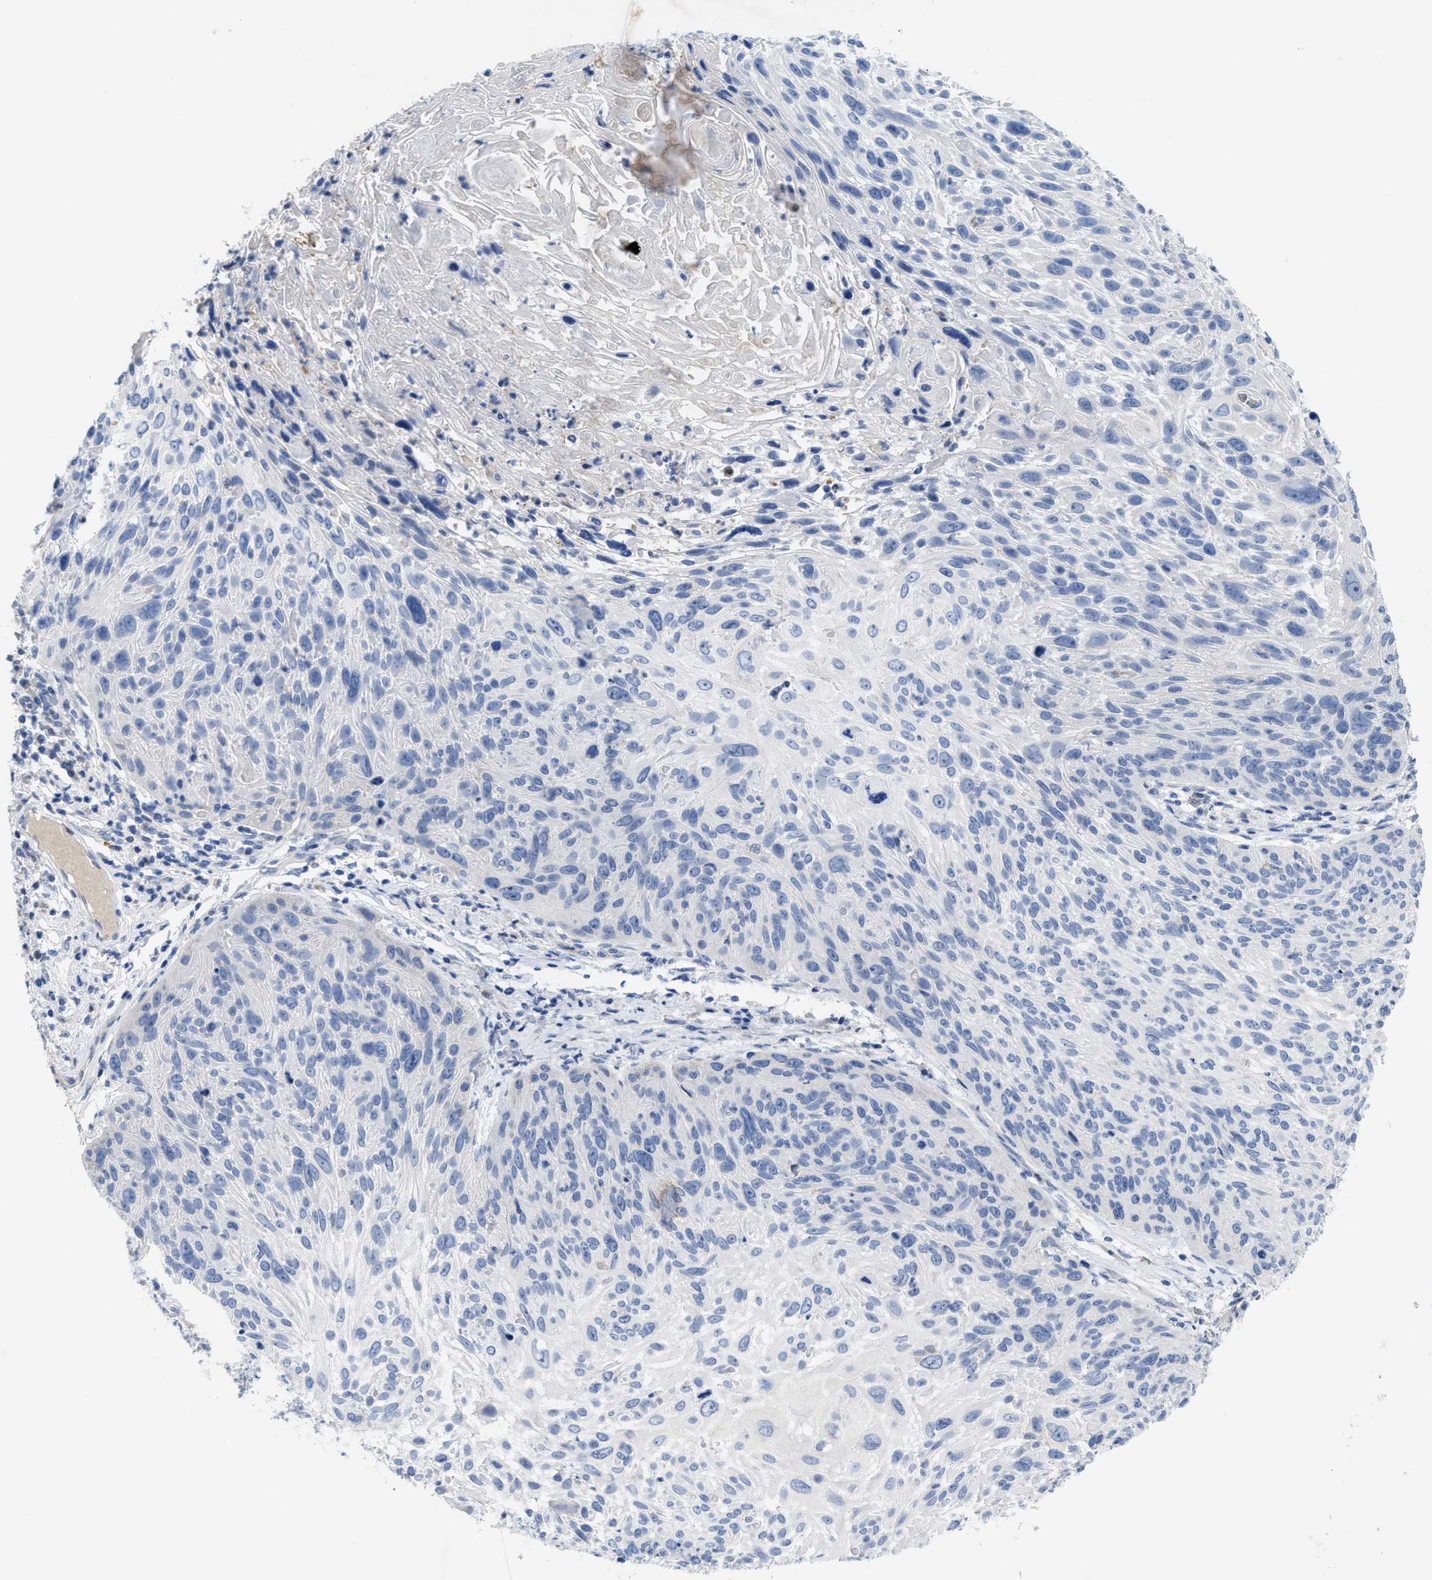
{"staining": {"intensity": "negative", "quantity": "none", "location": "none"}, "tissue": "cervical cancer", "cell_type": "Tumor cells", "image_type": "cancer", "snomed": [{"axis": "morphology", "description": "Squamous cell carcinoma, NOS"}, {"axis": "topography", "description": "Cervix"}], "caption": "Immunohistochemistry image of human squamous cell carcinoma (cervical) stained for a protein (brown), which demonstrates no expression in tumor cells.", "gene": "CPA2", "patient": {"sex": "female", "age": 51}}